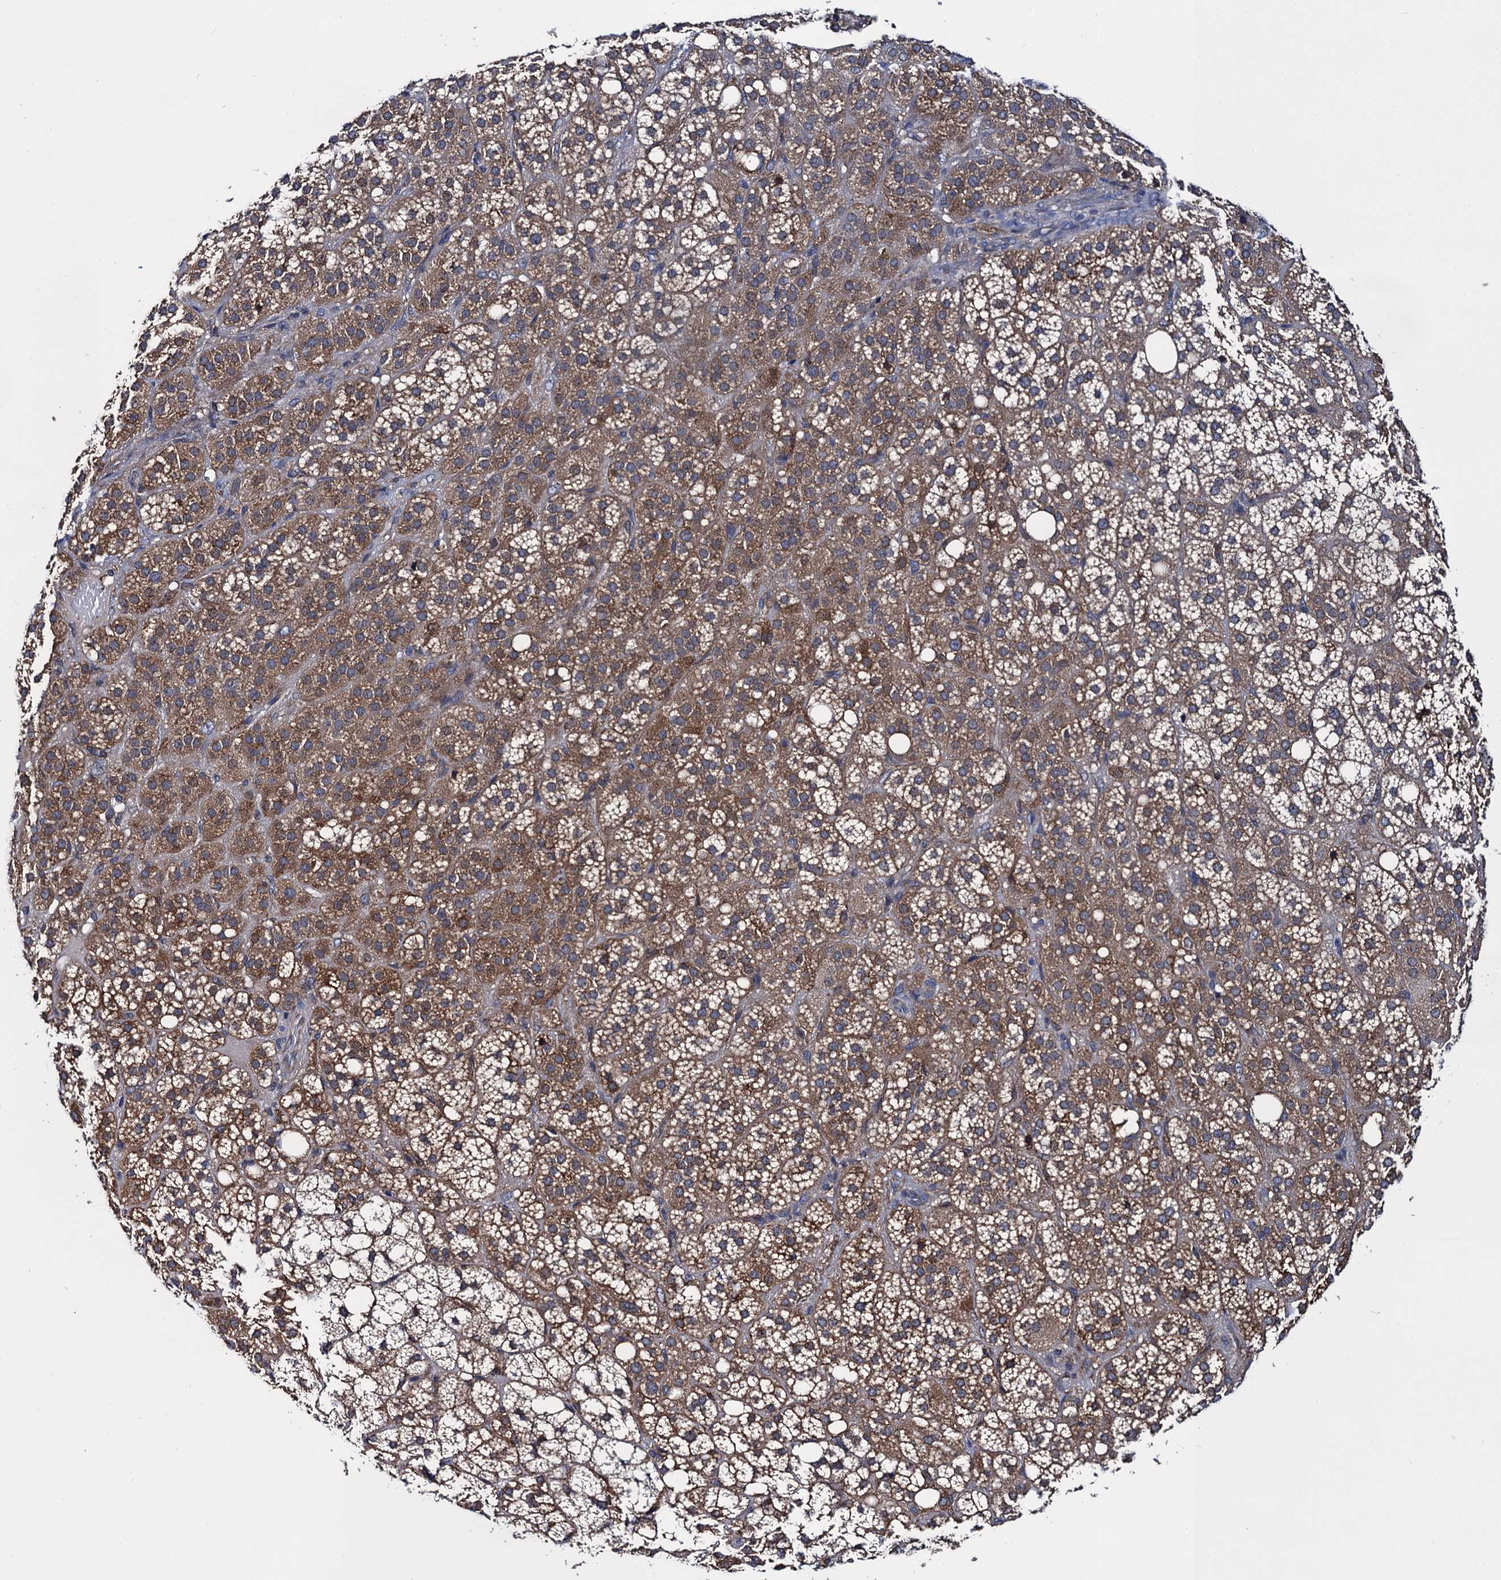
{"staining": {"intensity": "moderate", "quantity": "25%-75%", "location": "cytoplasmic/membranous"}, "tissue": "adrenal gland", "cell_type": "Glandular cells", "image_type": "normal", "snomed": [{"axis": "morphology", "description": "Normal tissue, NOS"}, {"axis": "topography", "description": "Adrenal gland"}], "caption": "Immunohistochemistry (IHC) of normal adrenal gland shows medium levels of moderate cytoplasmic/membranous positivity in approximately 25%-75% of glandular cells. The protein of interest is stained brown, and the nuclei are stained in blue (DAB IHC with brightfield microscopy, high magnification).", "gene": "PGLS", "patient": {"sex": "female", "age": 59}}